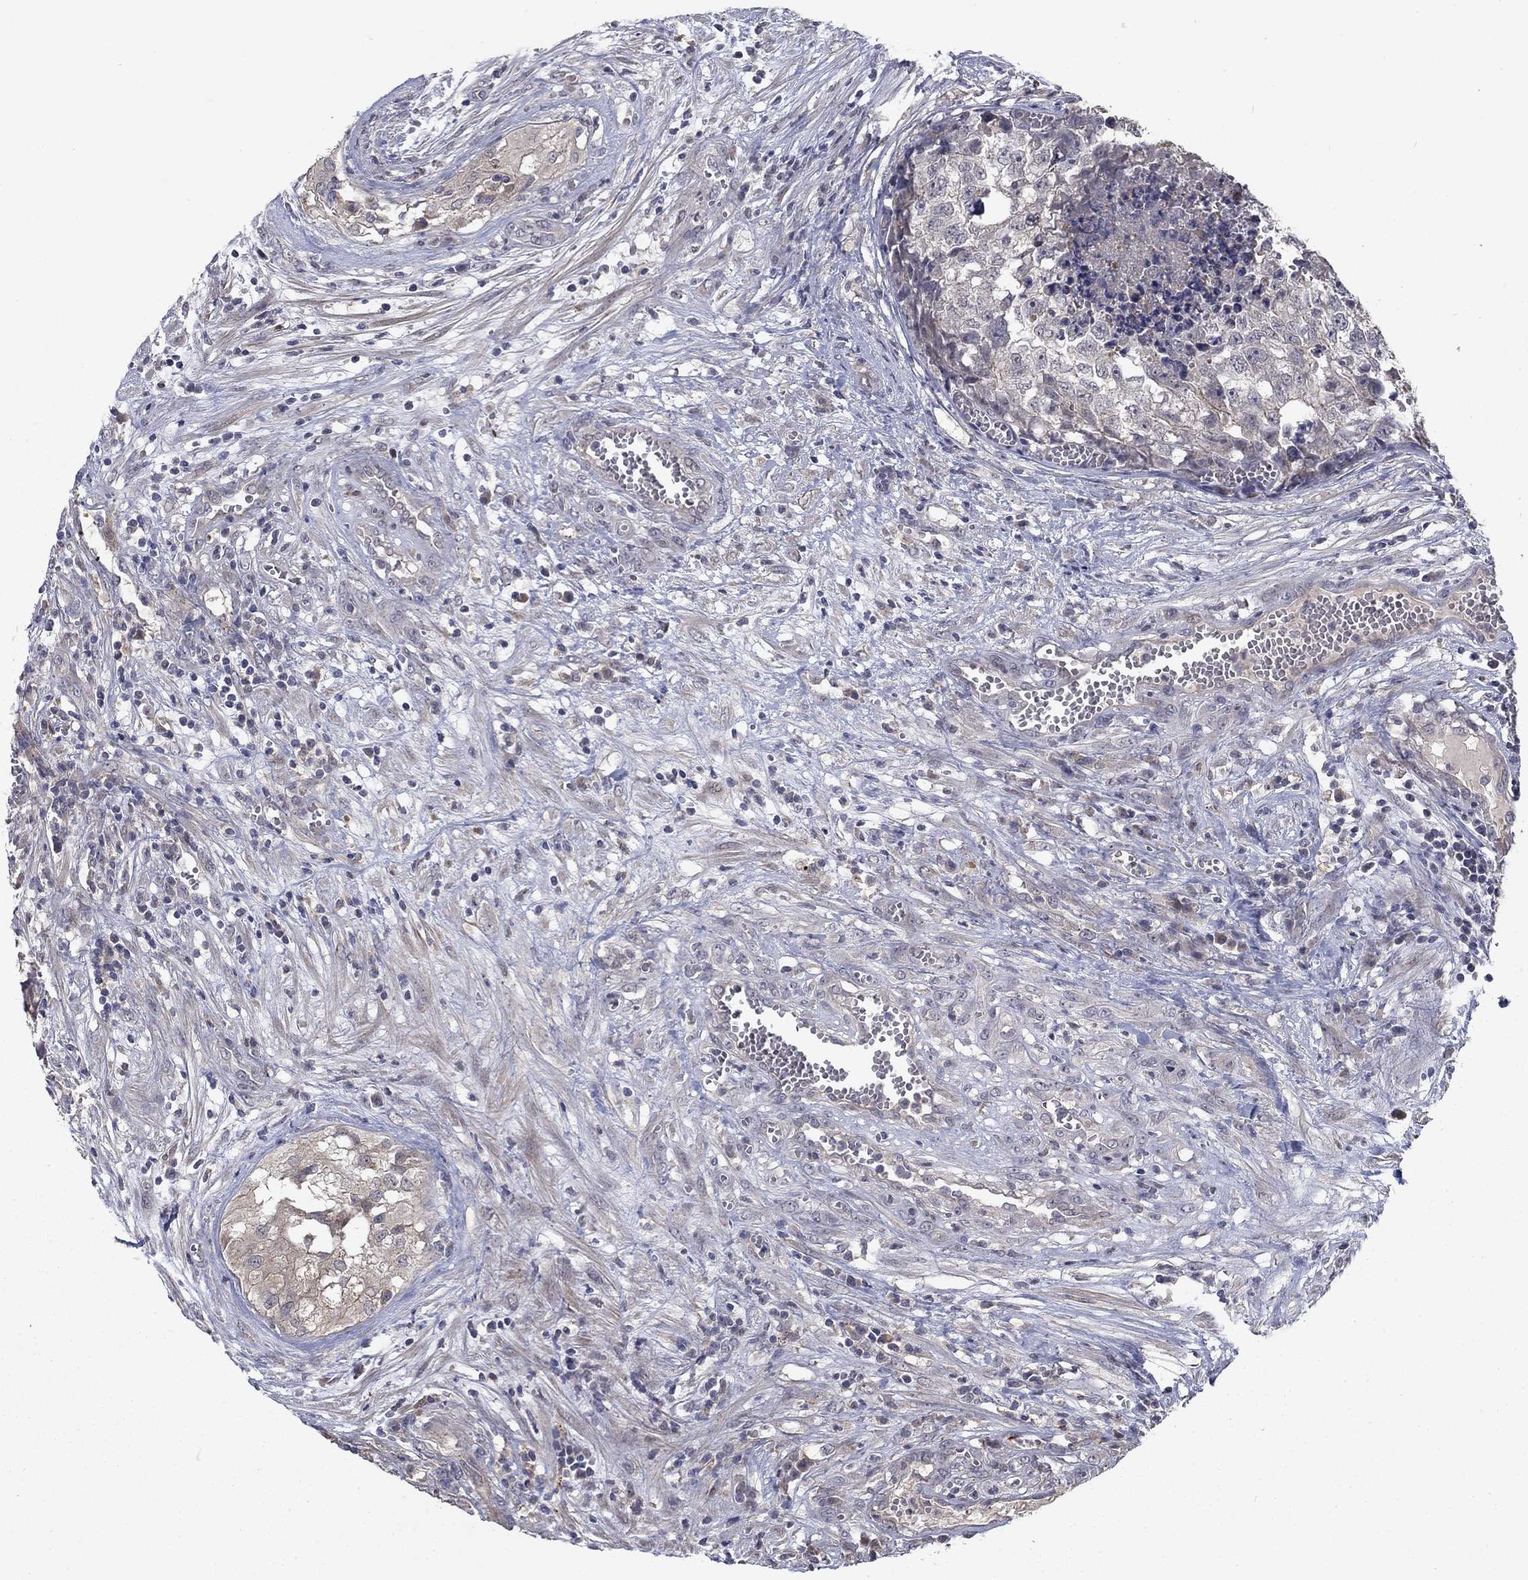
{"staining": {"intensity": "negative", "quantity": "none", "location": "none"}, "tissue": "testis cancer", "cell_type": "Tumor cells", "image_type": "cancer", "snomed": [{"axis": "morphology", "description": "Seminoma, NOS"}, {"axis": "morphology", "description": "Carcinoma, Embryonal, NOS"}, {"axis": "topography", "description": "Testis"}], "caption": "There is no significant staining in tumor cells of testis embryonal carcinoma.", "gene": "FAM3B", "patient": {"sex": "male", "age": 22}}